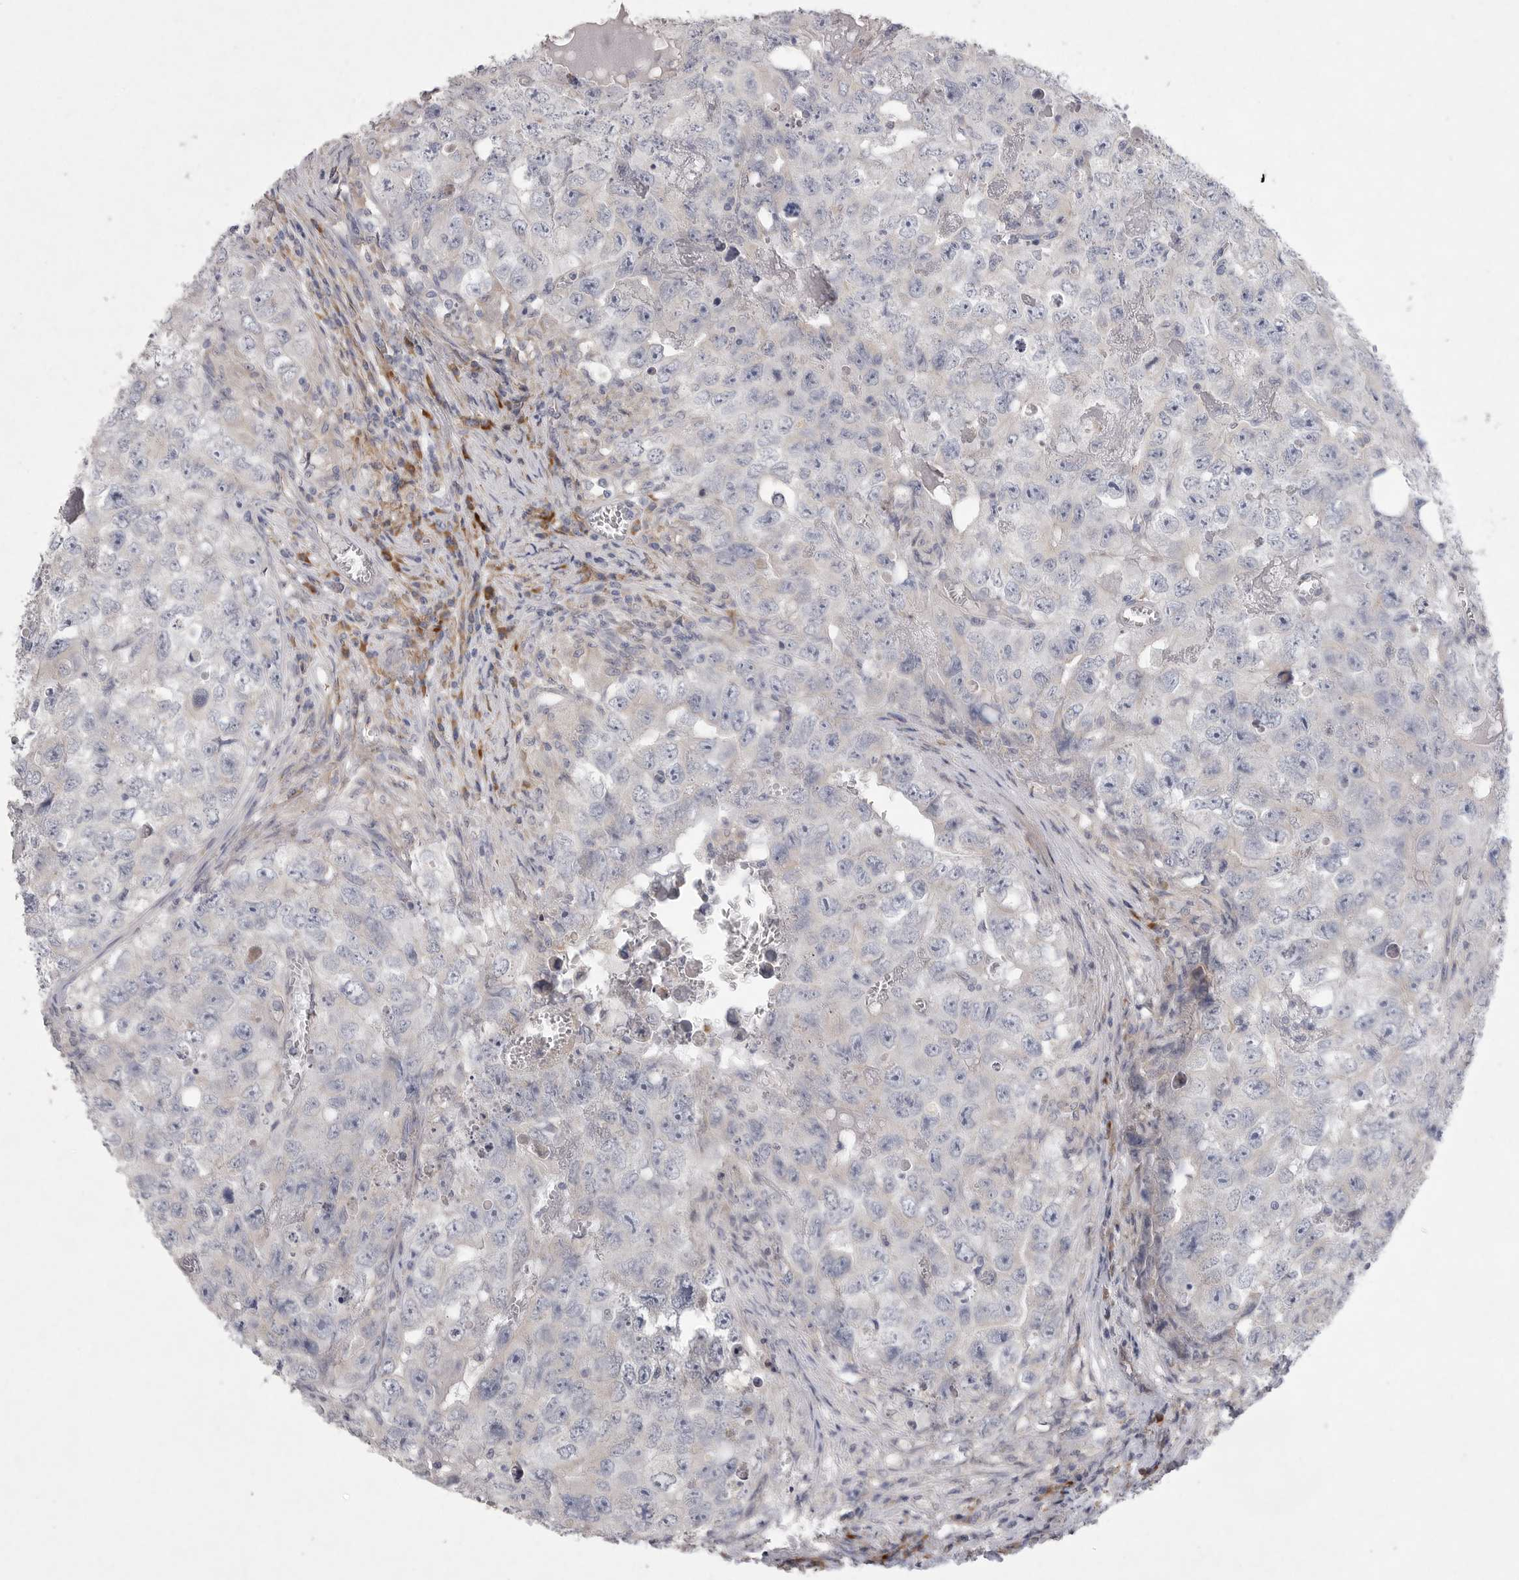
{"staining": {"intensity": "negative", "quantity": "none", "location": "none"}, "tissue": "testis cancer", "cell_type": "Tumor cells", "image_type": "cancer", "snomed": [{"axis": "morphology", "description": "Seminoma, NOS"}, {"axis": "morphology", "description": "Carcinoma, Embryonal, NOS"}, {"axis": "topography", "description": "Testis"}], "caption": "The immunohistochemistry (IHC) micrograph has no significant expression in tumor cells of testis embryonal carcinoma tissue.", "gene": "EDEM3", "patient": {"sex": "male", "age": 43}}